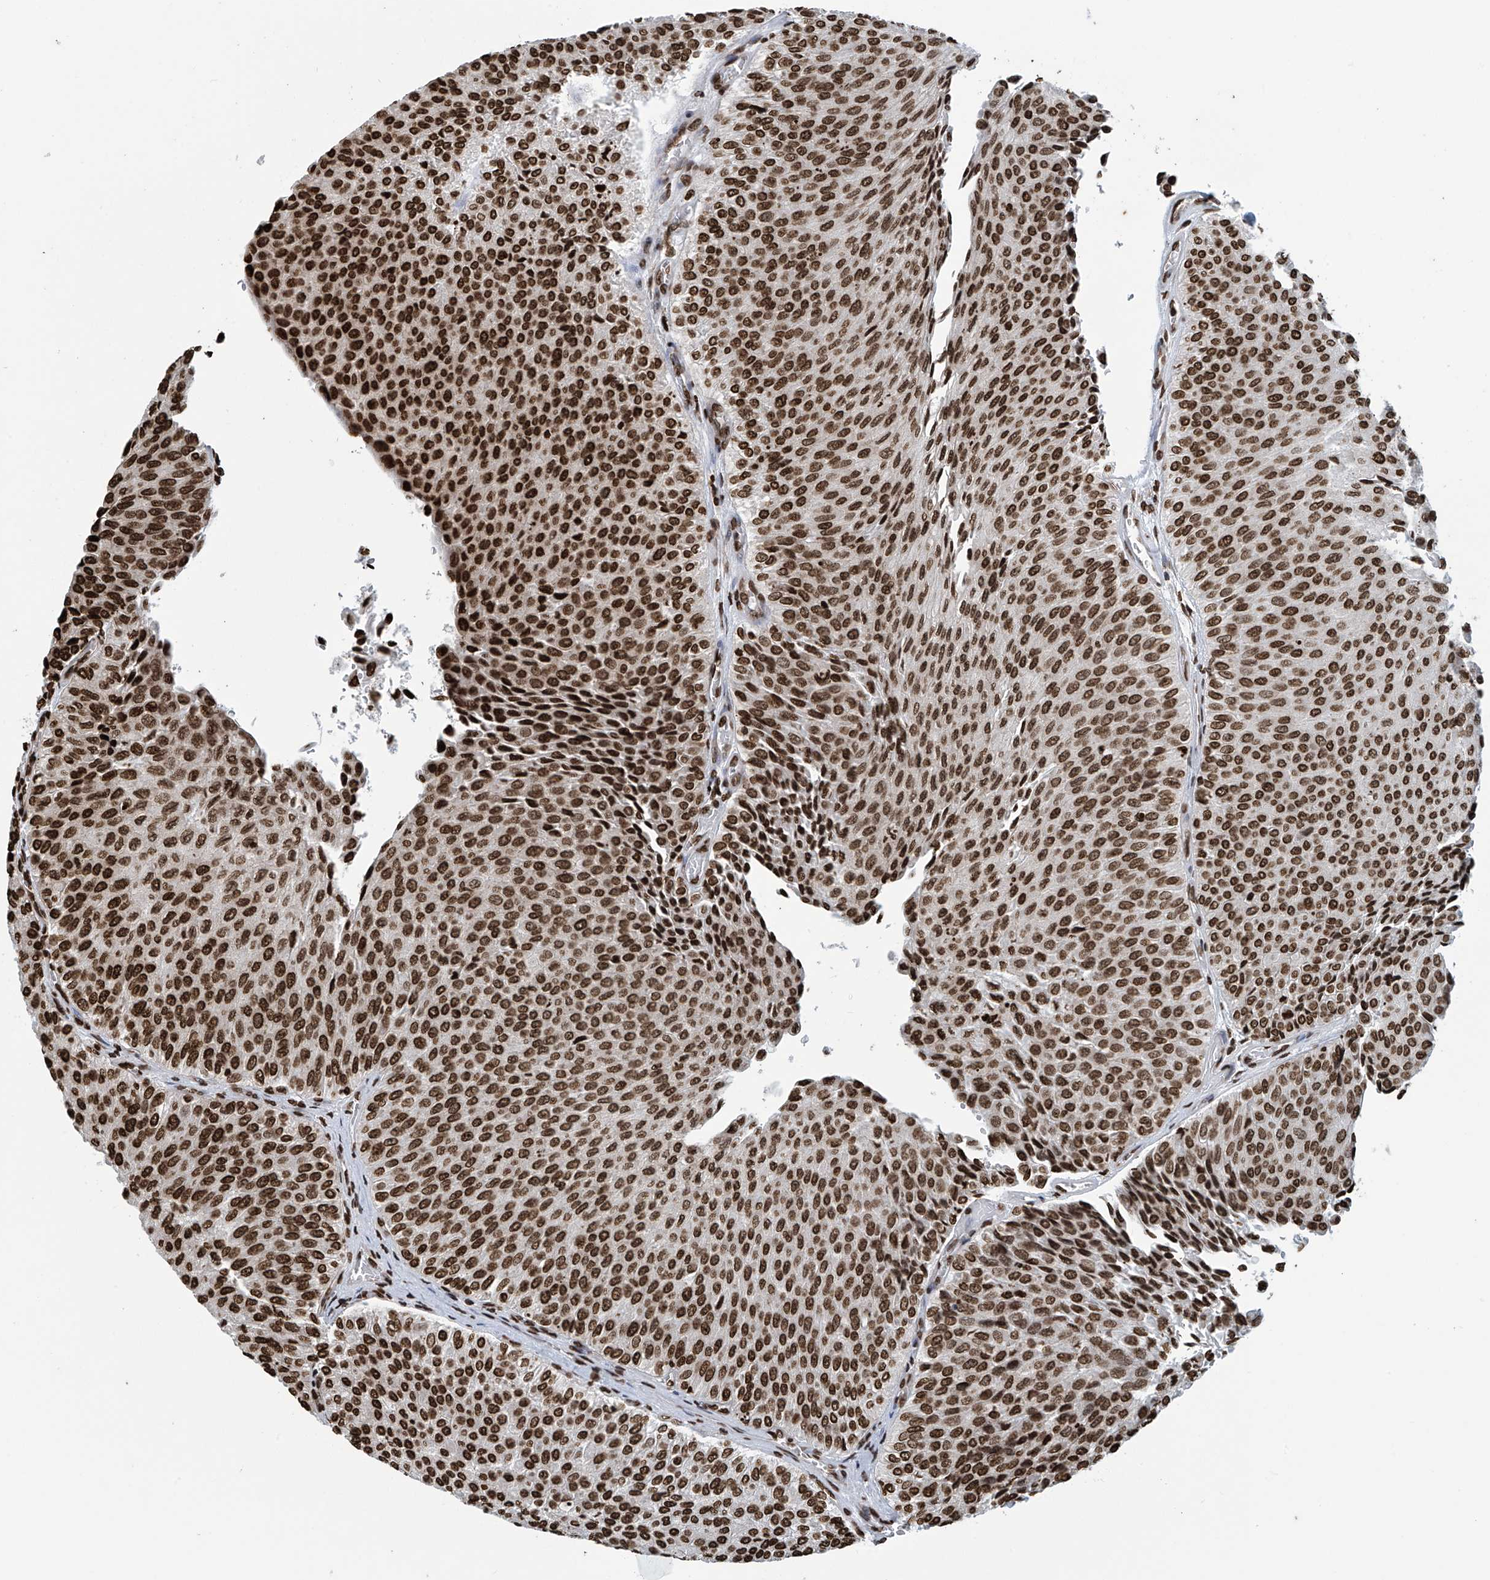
{"staining": {"intensity": "strong", "quantity": ">75%", "location": "nuclear"}, "tissue": "urothelial cancer", "cell_type": "Tumor cells", "image_type": "cancer", "snomed": [{"axis": "morphology", "description": "Urothelial carcinoma, Low grade"}, {"axis": "topography", "description": "Urinary bladder"}], "caption": "Immunohistochemistry micrograph of urothelial cancer stained for a protein (brown), which exhibits high levels of strong nuclear positivity in about >75% of tumor cells.", "gene": "DPPA2", "patient": {"sex": "male", "age": 78}}